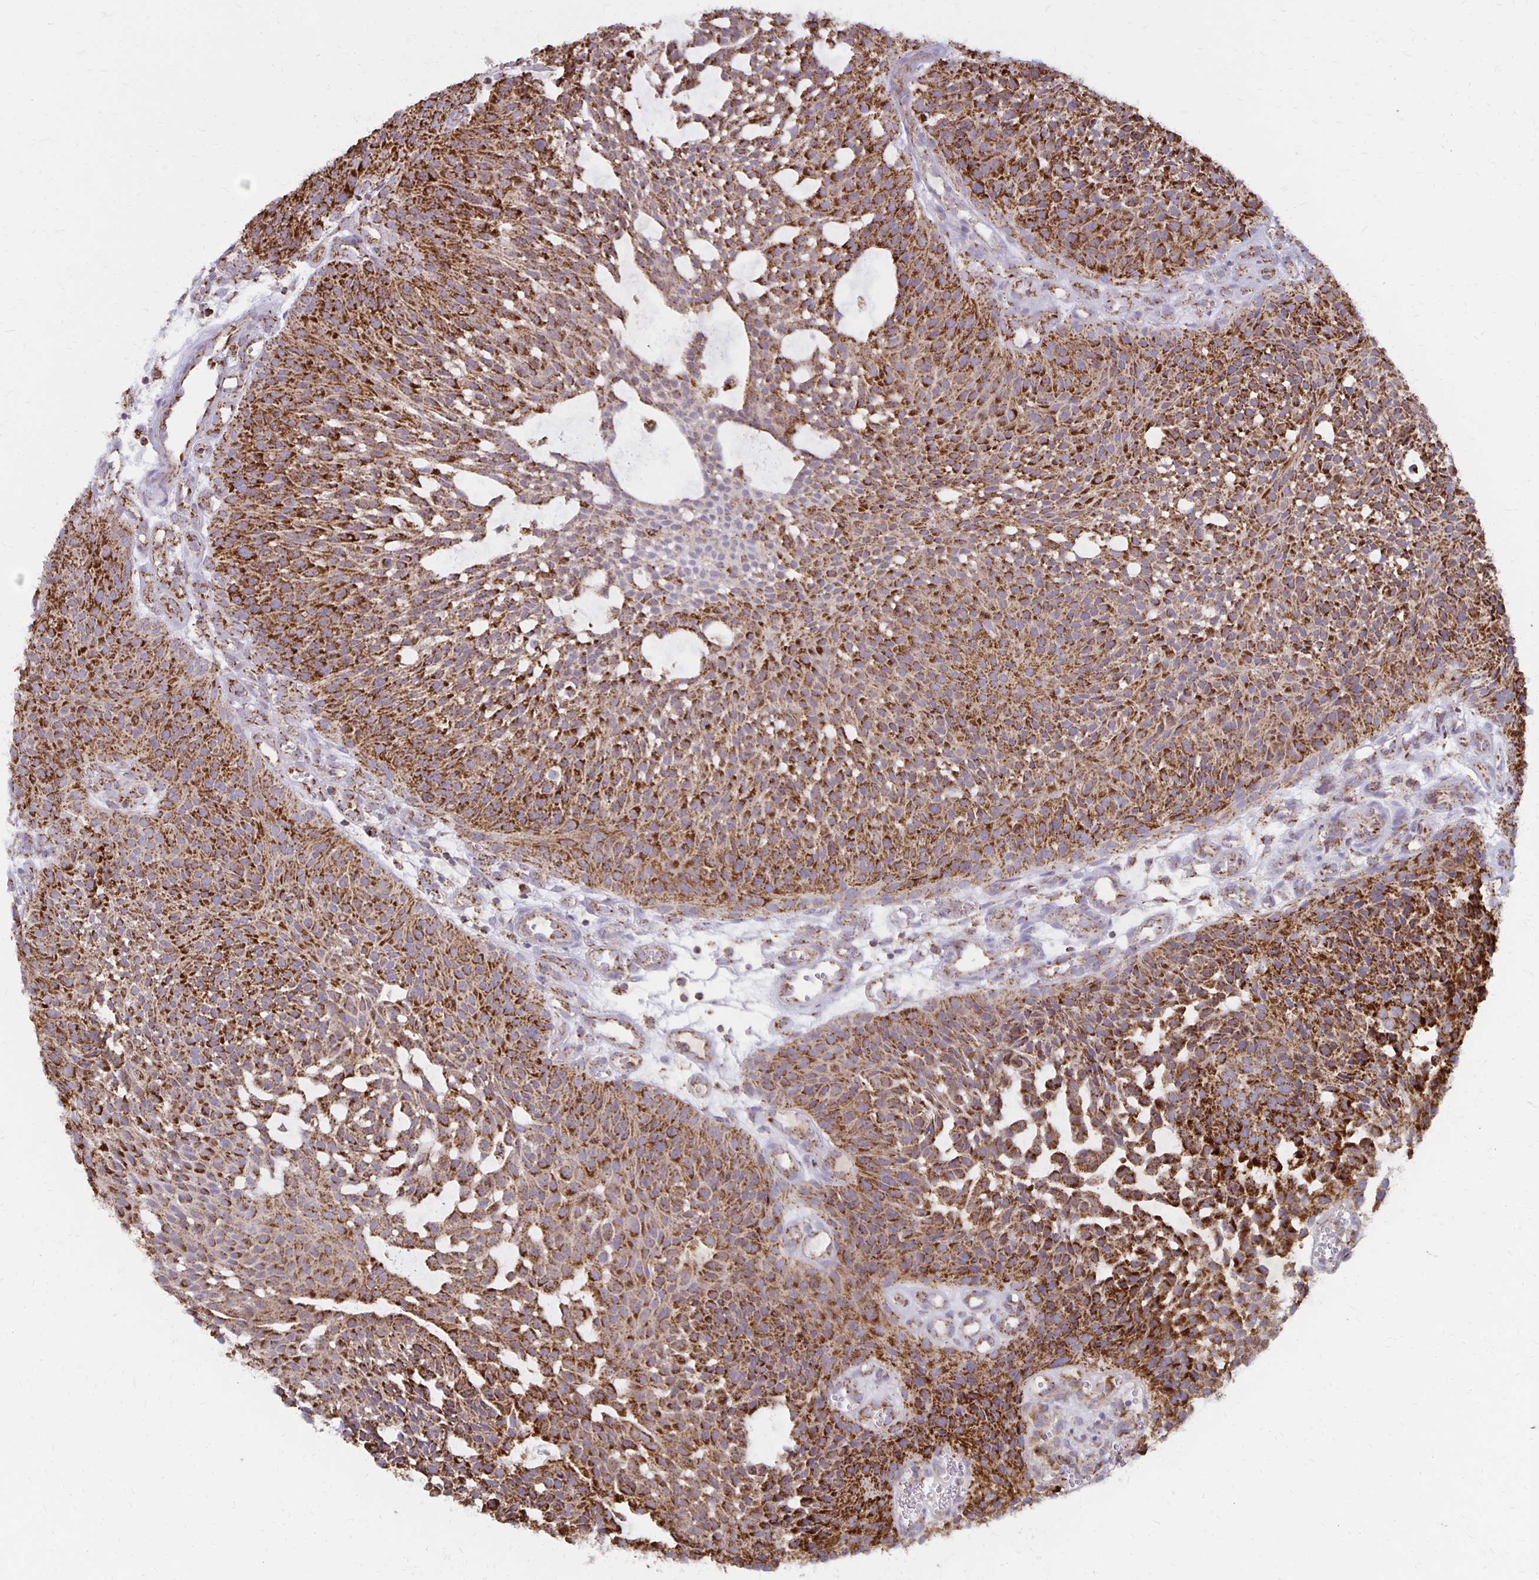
{"staining": {"intensity": "strong", "quantity": ">75%", "location": "cytoplasmic/membranous"}, "tissue": "urothelial cancer", "cell_type": "Tumor cells", "image_type": "cancer", "snomed": [{"axis": "morphology", "description": "Urothelial carcinoma, NOS"}, {"axis": "topography", "description": "Urinary bladder"}], "caption": "IHC histopathology image of neoplastic tissue: transitional cell carcinoma stained using IHC demonstrates high levels of strong protein expression localized specifically in the cytoplasmic/membranous of tumor cells, appearing as a cytoplasmic/membranous brown color.", "gene": "IER3", "patient": {"sex": "male", "age": 84}}